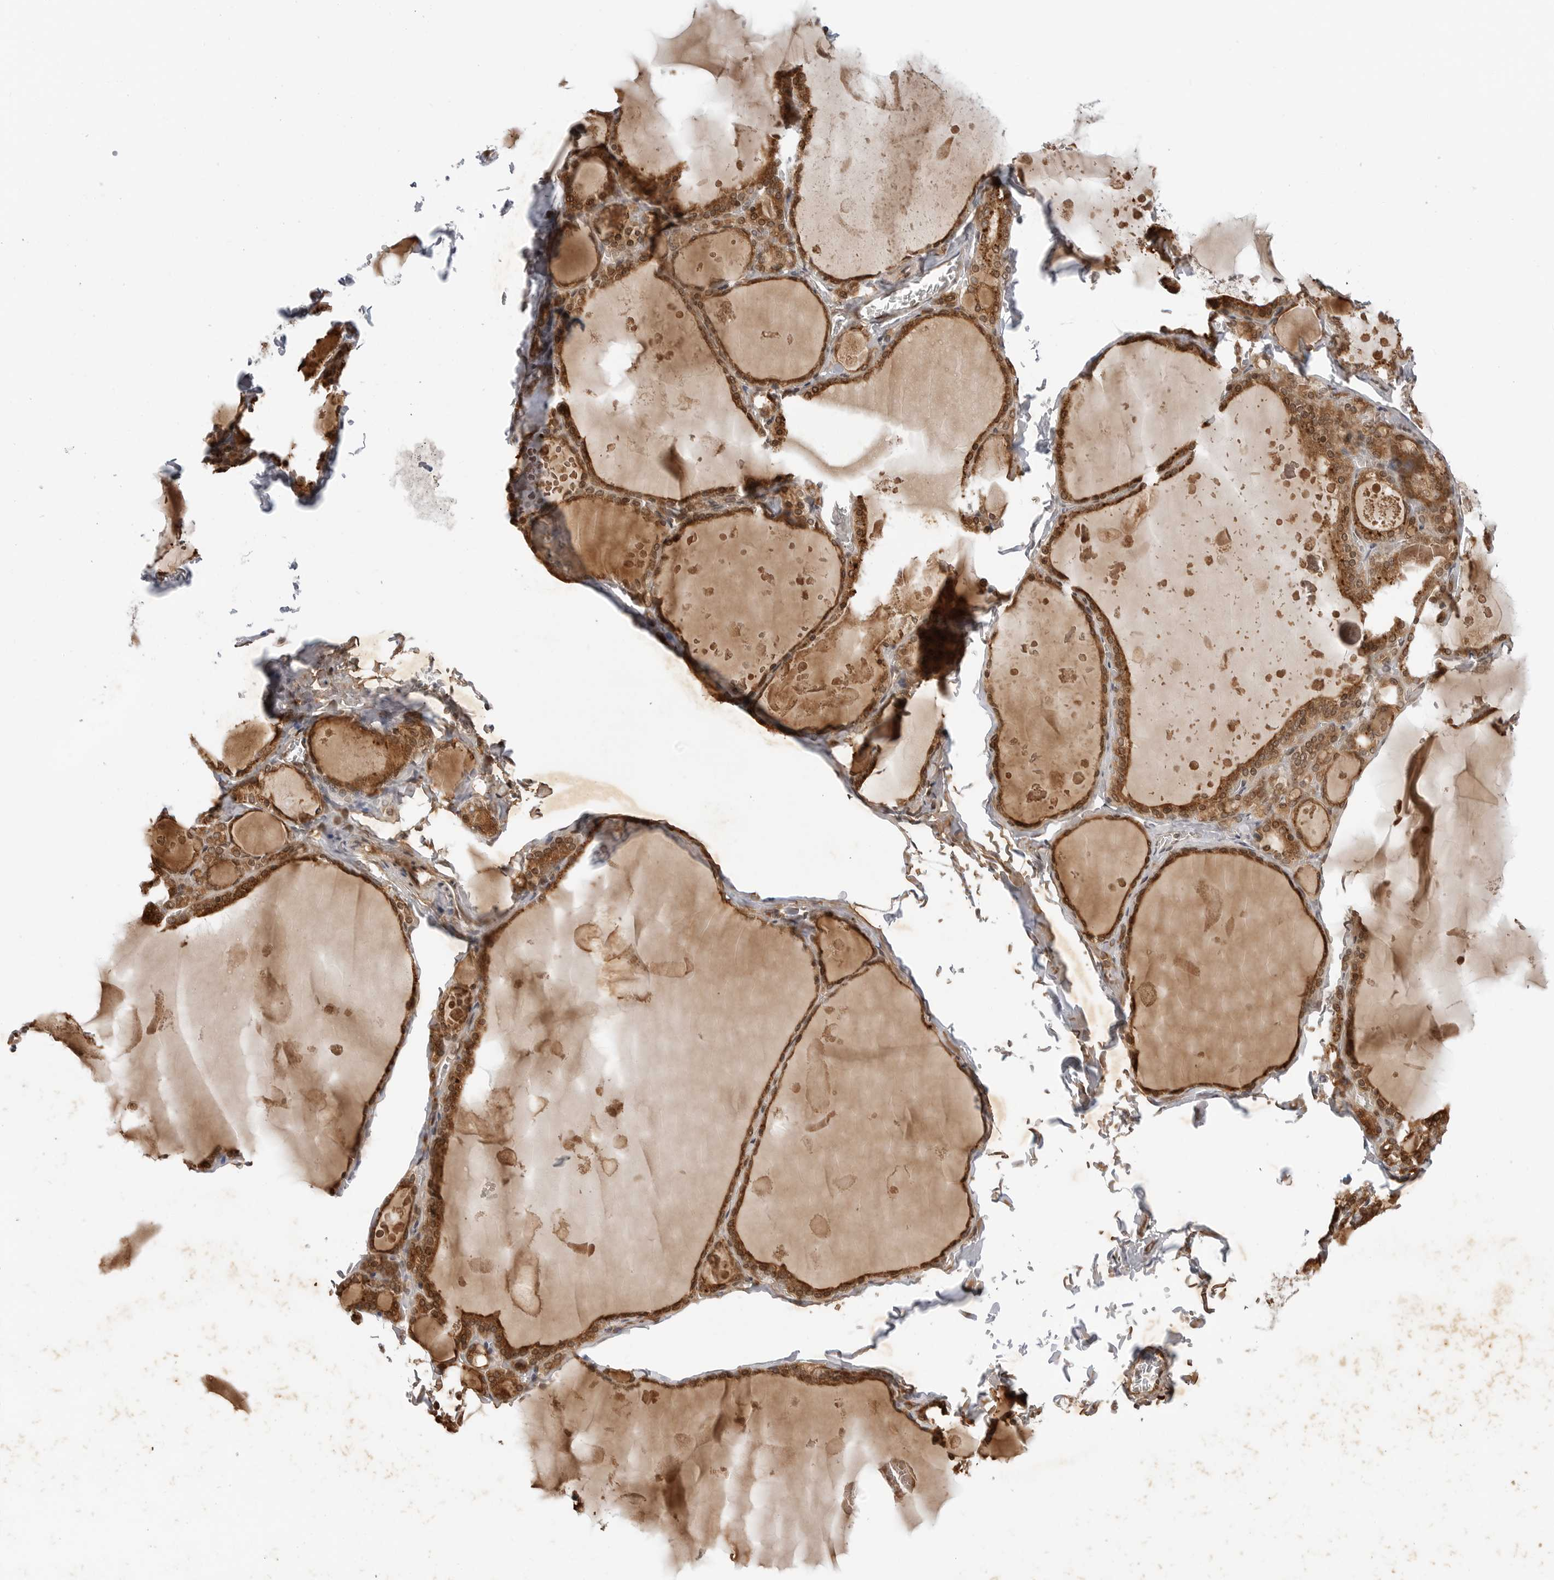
{"staining": {"intensity": "strong", "quantity": ">75%", "location": "cytoplasmic/membranous"}, "tissue": "thyroid gland", "cell_type": "Glandular cells", "image_type": "normal", "snomed": [{"axis": "morphology", "description": "Normal tissue, NOS"}, {"axis": "topography", "description": "Thyroid gland"}], "caption": "Glandular cells display high levels of strong cytoplasmic/membranous staining in about >75% of cells in benign human thyroid gland.", "gene": "TIPRL", "patient": {"sex": "male", "age": 56}}